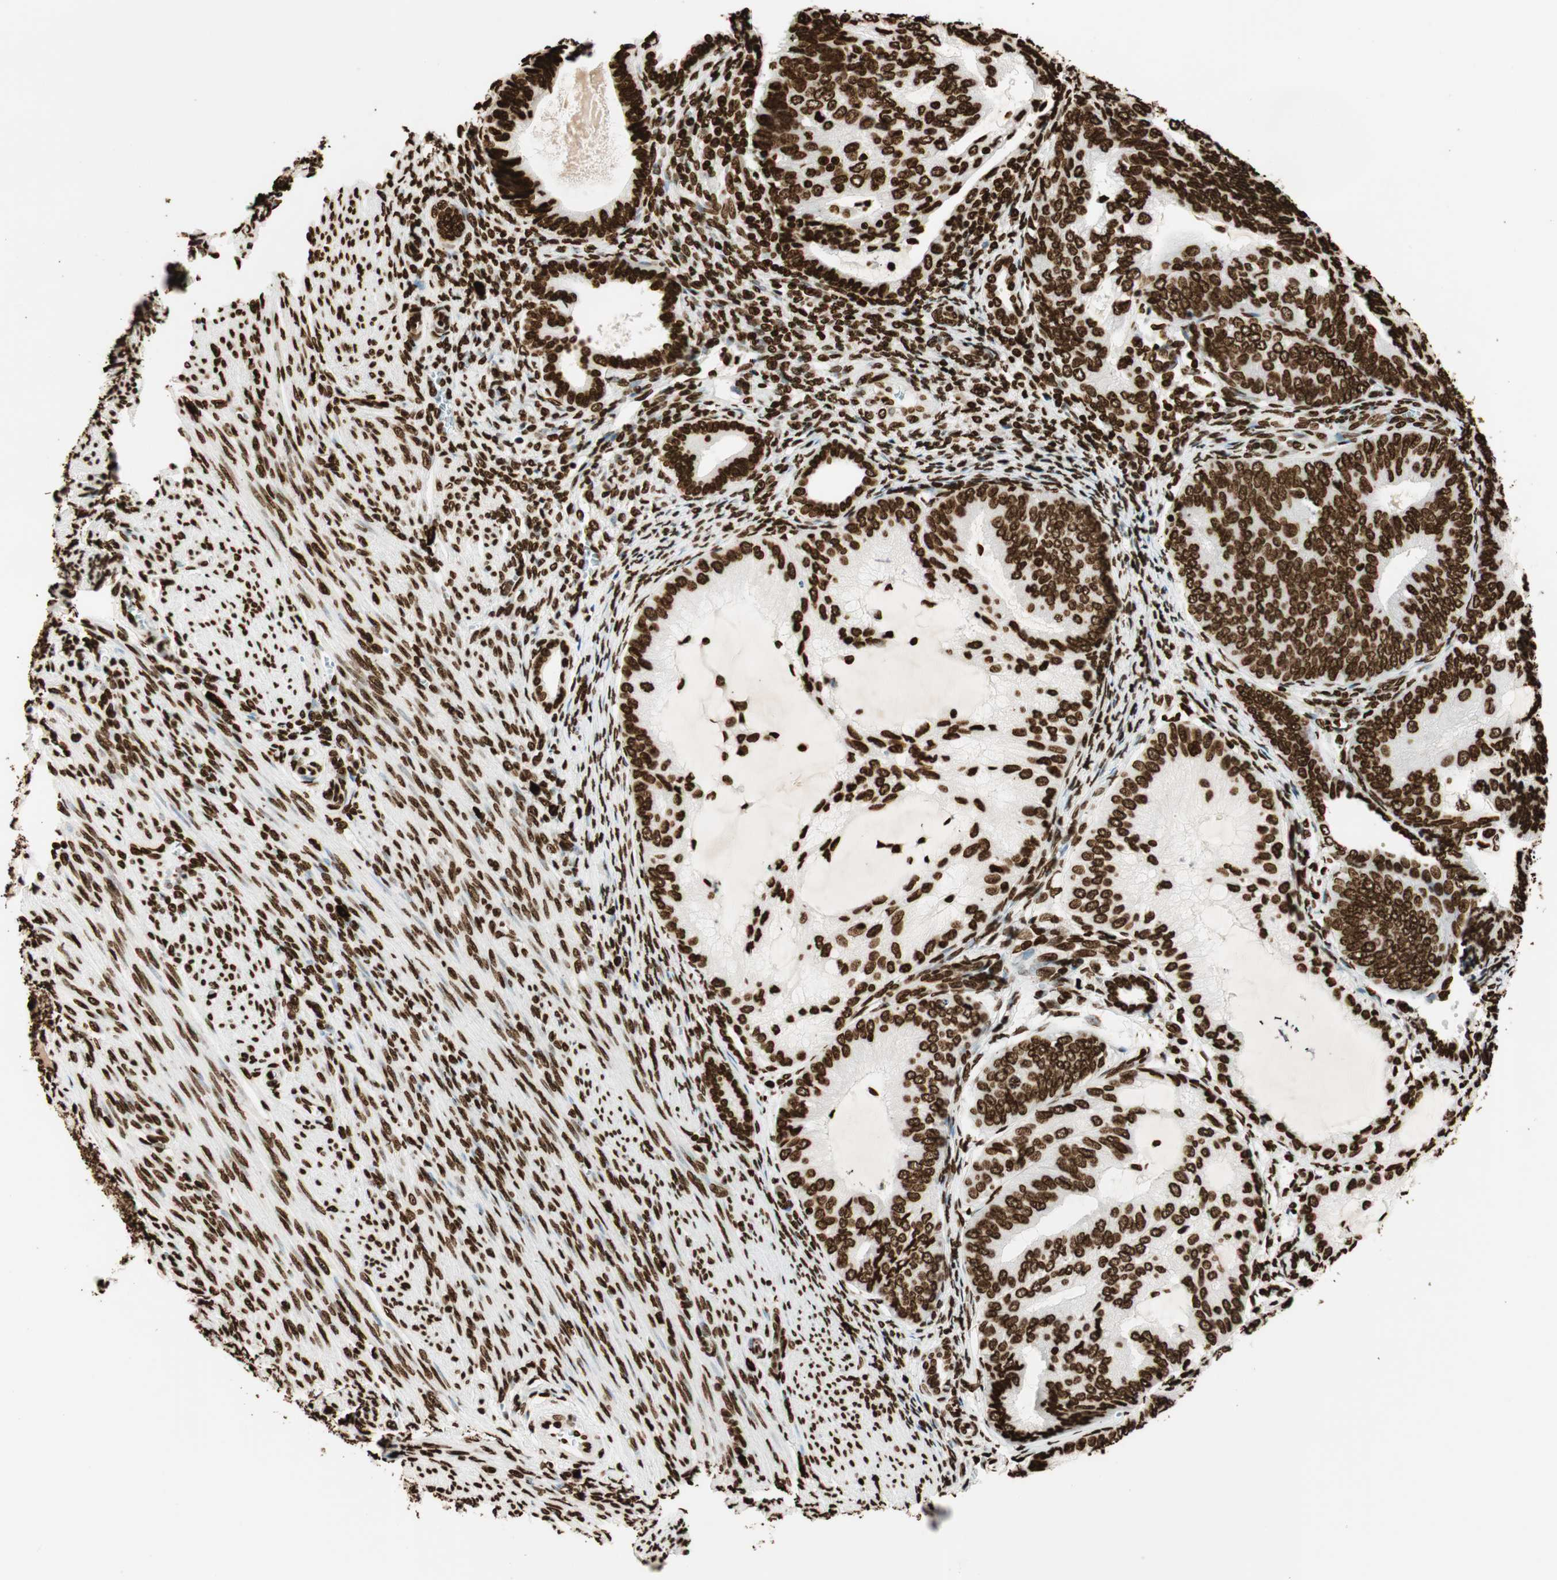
{"staining": {"intensity": "strong", "quantity": ">75%", "location": "nuclear"}, "tissue": "endometrial cancer", "cell_type": "Tumor cells", "image_type": "cancer", "snomed": [{"axis": "morphology", "description": "Adenocarcinoma, NOS"}, {"axis": "topography", "description": "Endometrium"}], "caption": "Protein analysis of endometrial cancer tissue demonstrates strong nuclear positivity in about >75% of tumor cells.", "gene": "GLI2", "patient": {"sex": "female", "age": 81}}